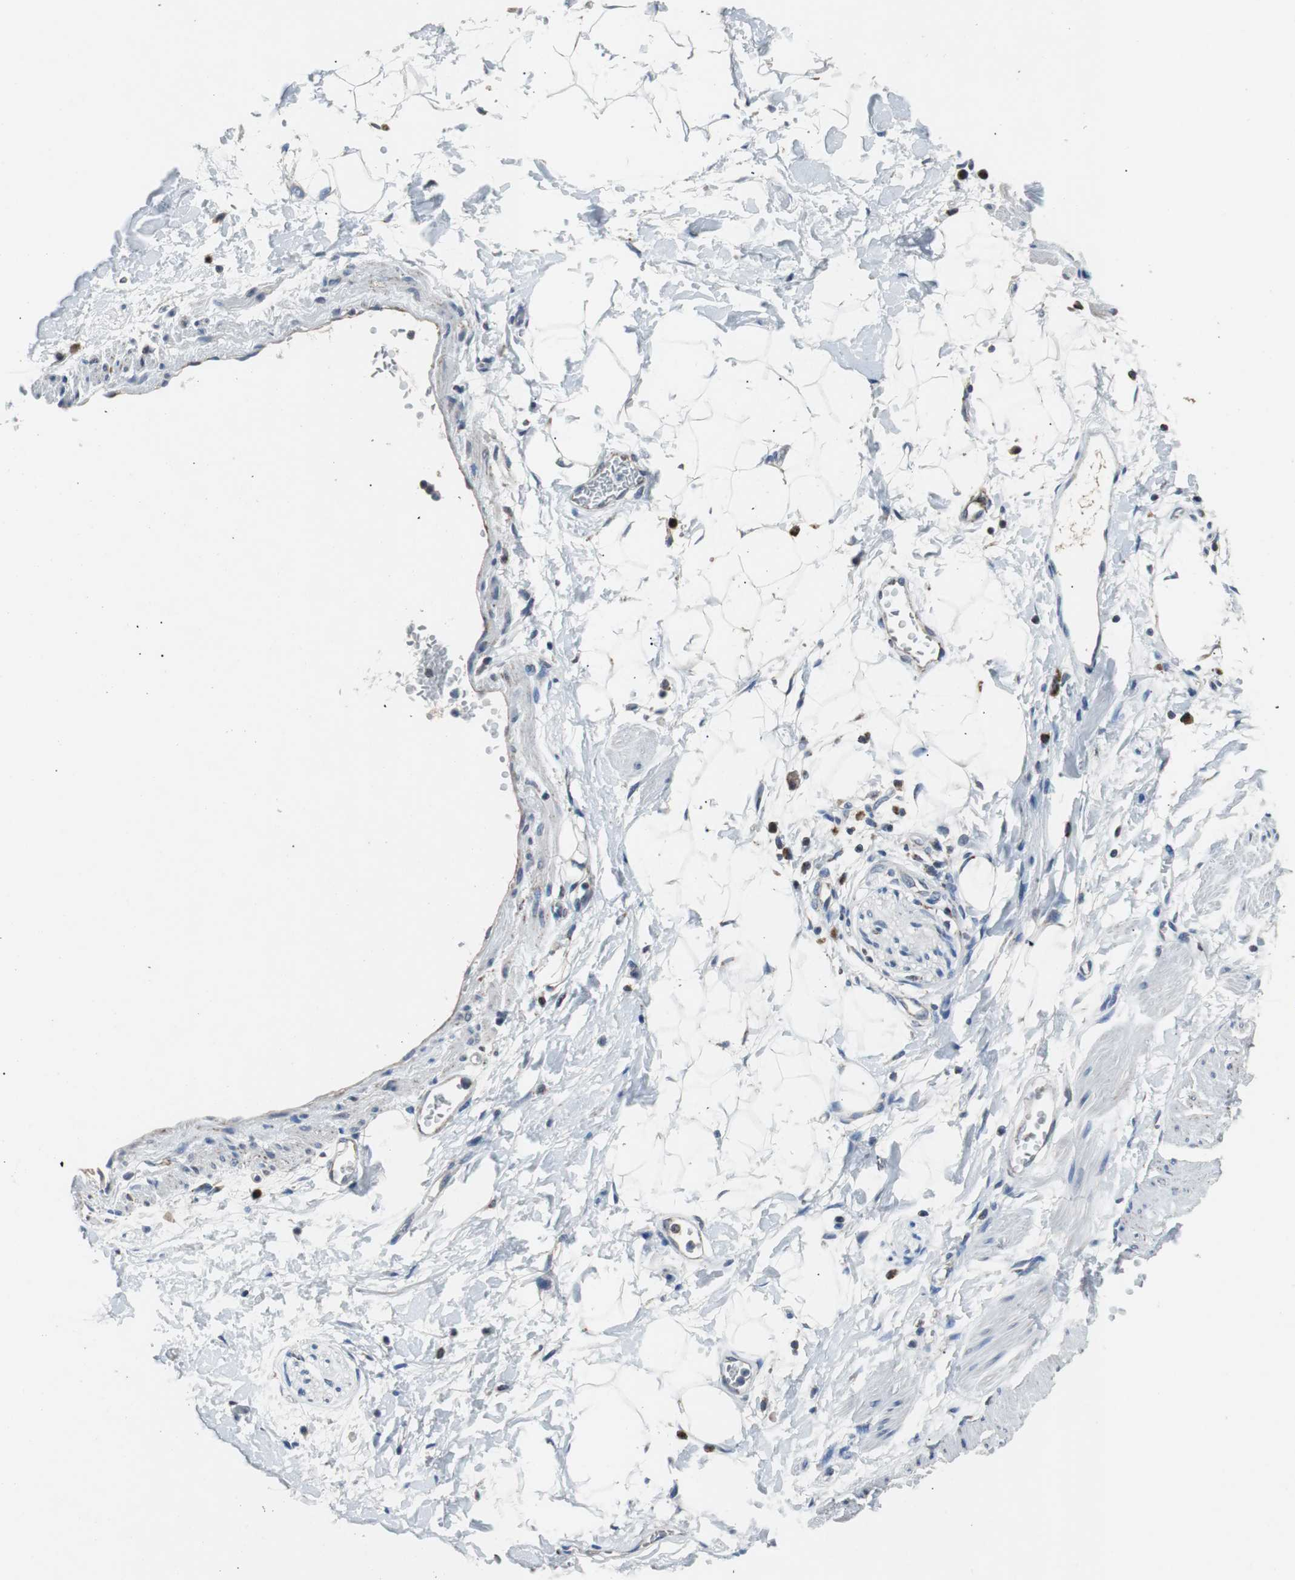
{"staining": {"intensity": "negative", "quantity": "none", "location": "none"}, "tissue": "adipose tissue", "cell_type": "Adipocytes", "image_type": "normal", "snomed": [{"axis": "morphology", "description": "Normal tissue, NOS"}, {"axis": "topography", "description": "Soft tissue"}], "caption": "Adipocytes show no significant protein staining in normal adipose tissue. Nuclei are stained in blue.", "gene": "PITRM1", "patient": {"sex": "male", "age": 72}}